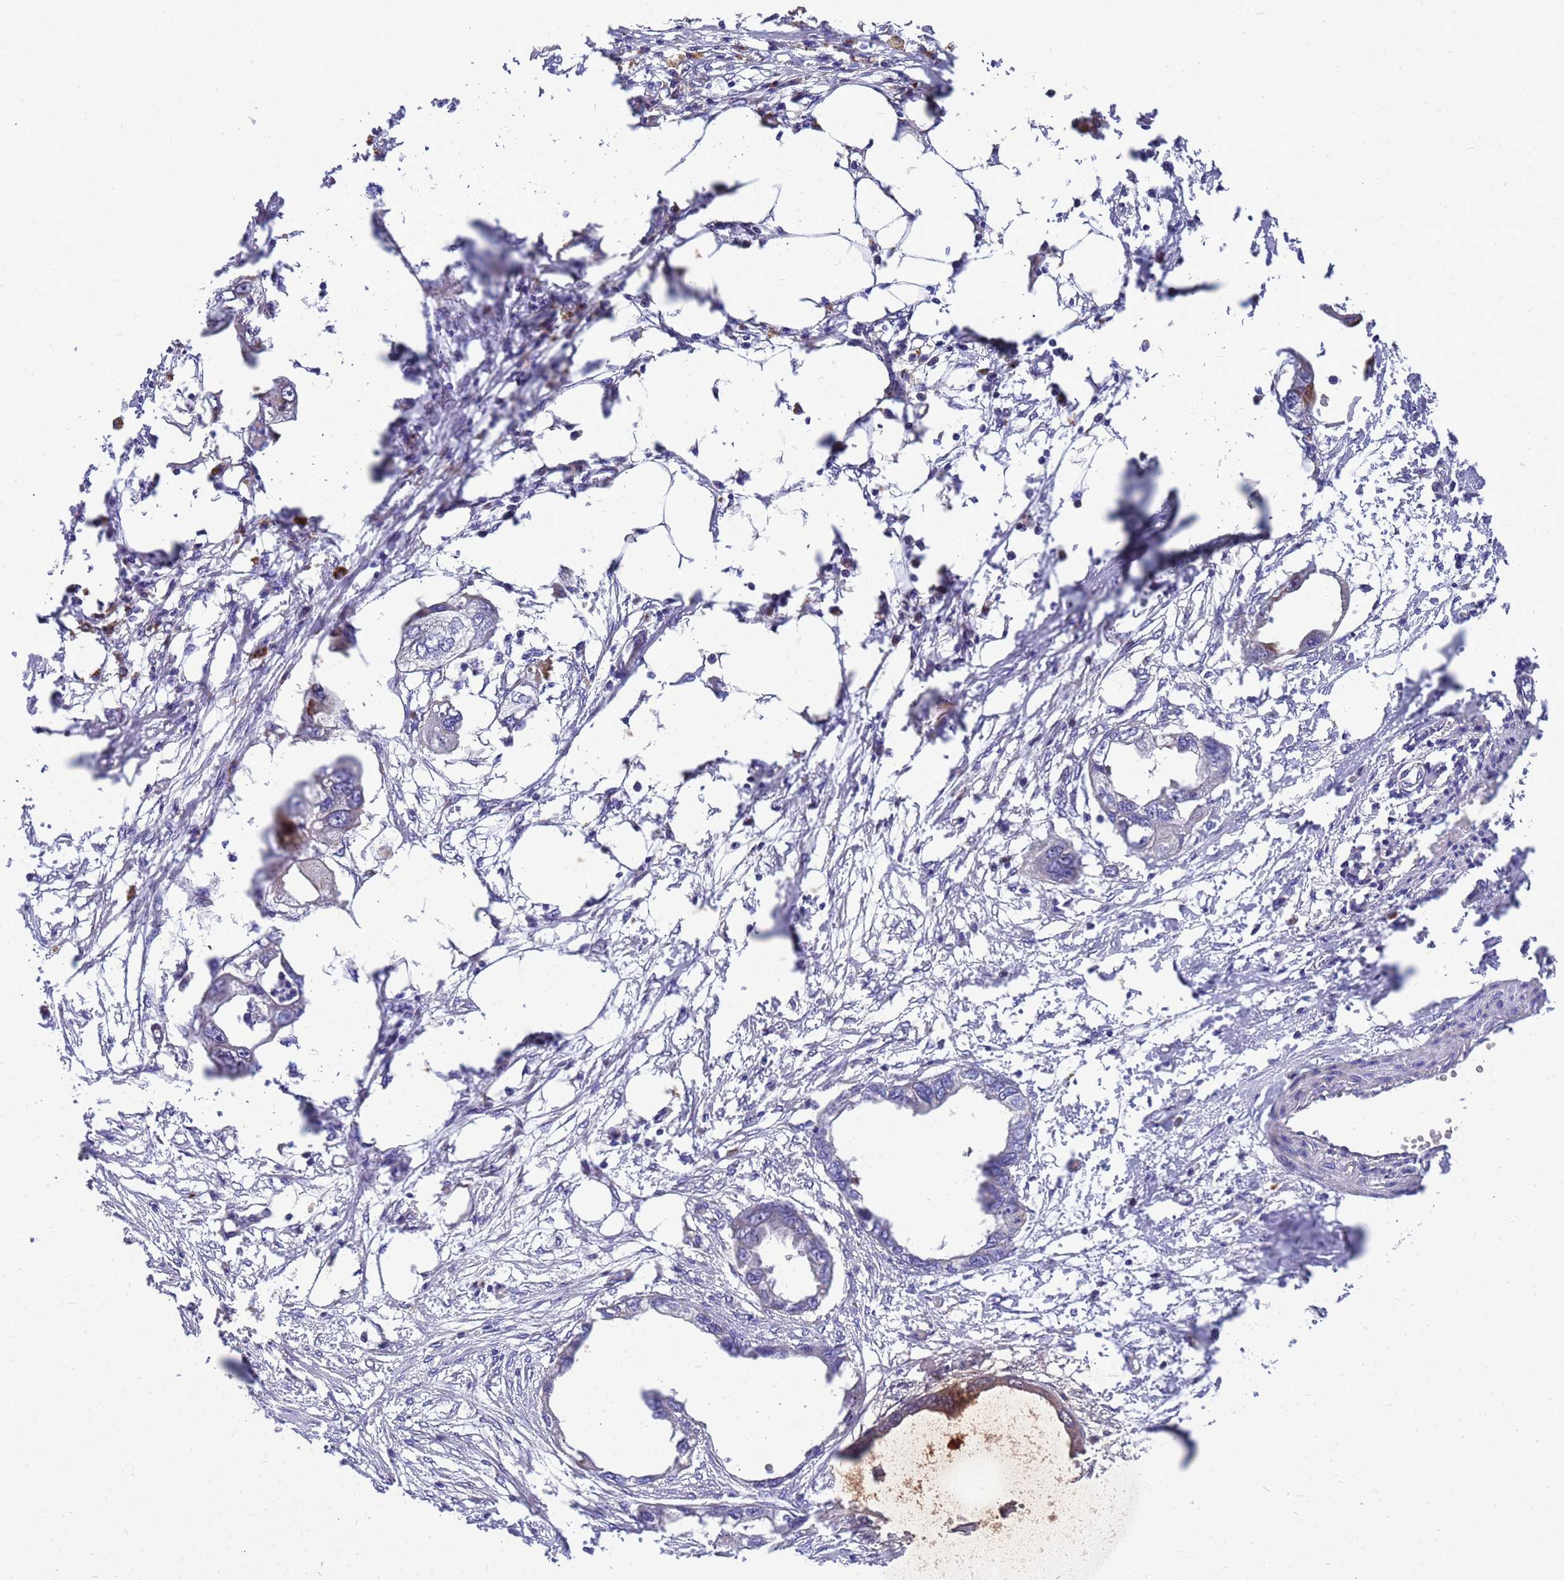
{"staining": {"intensity": "weak", "quantity": "<25%", "location": "cytoplasmic/membranous"}, "tissue": "endometrial cancer", "cell_type": "Tumor cells", "image_type": "cancer", "snomed": [{"axis": "morphology", "description": "Adenocarcinoma, NOS"}, {"axis": "morphology", "description": "Adenocarcinoma, metastatic, NOS"}, {"axis": "topography", "description": "Adipose tissue"}, {"axis": "topography", "description": "Endometrium"}], "caption": "Immunohistochemistry (IHC) image of neoplastic tissue: adenocarcinoma (endometrial) stained with DAB (3,3'-diaminobenzidine) exhibits no significant protein expression in tumor cells. The staining was performed using DAB to visualize the protein expression in brown, while the nuclei were stained in blue with hematoxylin (Magnification: 20x).", "gene": "POP7", "patient": {"sex": "female", "age": 67}}